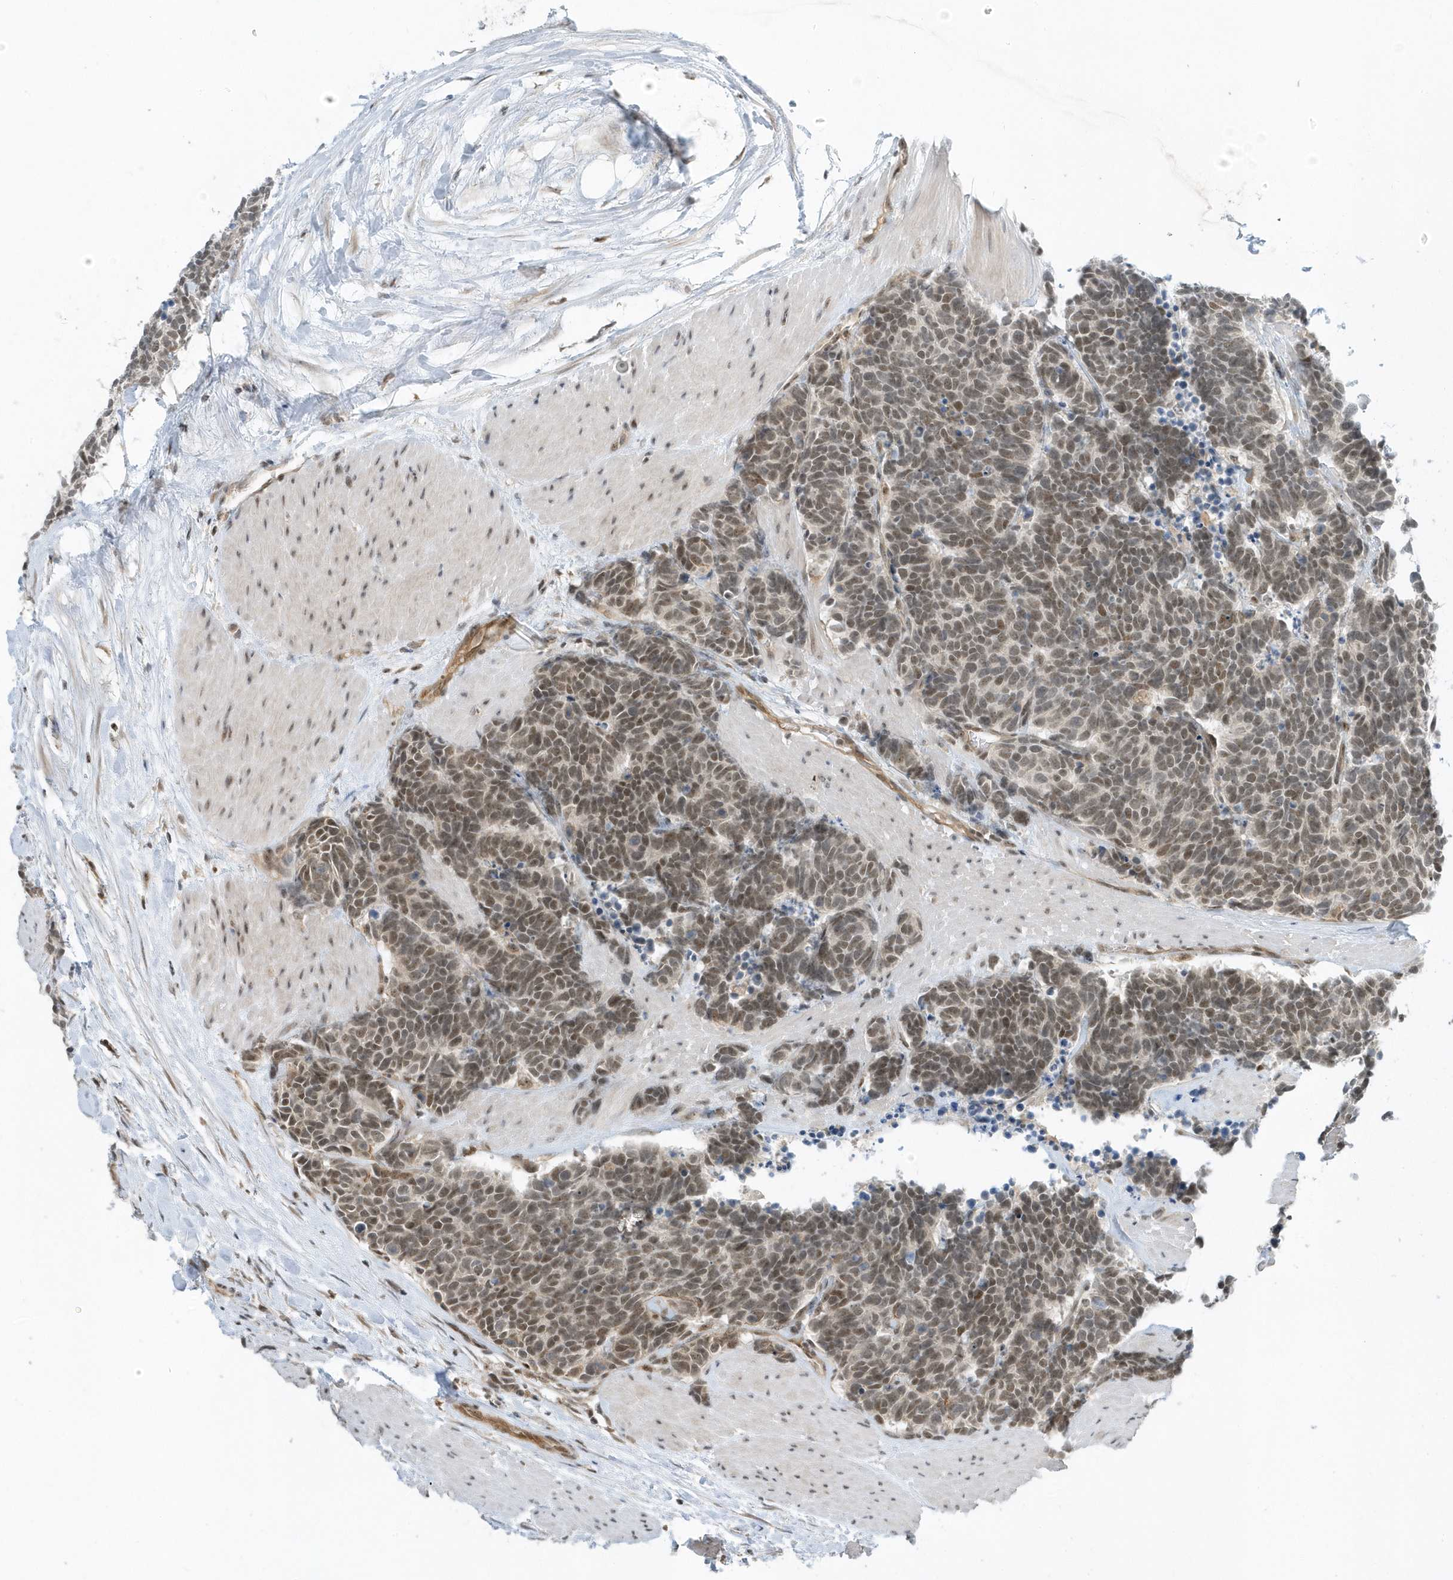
{"staining": {"intensity": "weak", "quantity": ">75%", "location": "nuclear"}, "tissue": "carcinoid", "cell_type": "Tumor cells", "image_type": "cancer", "snomed": [{"axis": "morphology", "description": "Carcinoma, NOS"}, {"axis": "morphology", "description": "Carcinoid, malignant, NOS"}, {"axis": "topography", "description": "Urinary bladder"}], "caption": "Weak nuclear staining is identified in approximately >75% of tumor cells in carcinoma. The staining was performed using DAB (3,3'-diaminobenzidine), with brown indicating positive protein expression. Nuclei are stained blue with hematoxylin.", "gene": "ZNF740", "patient": {"sex": "male", "age": 57}}